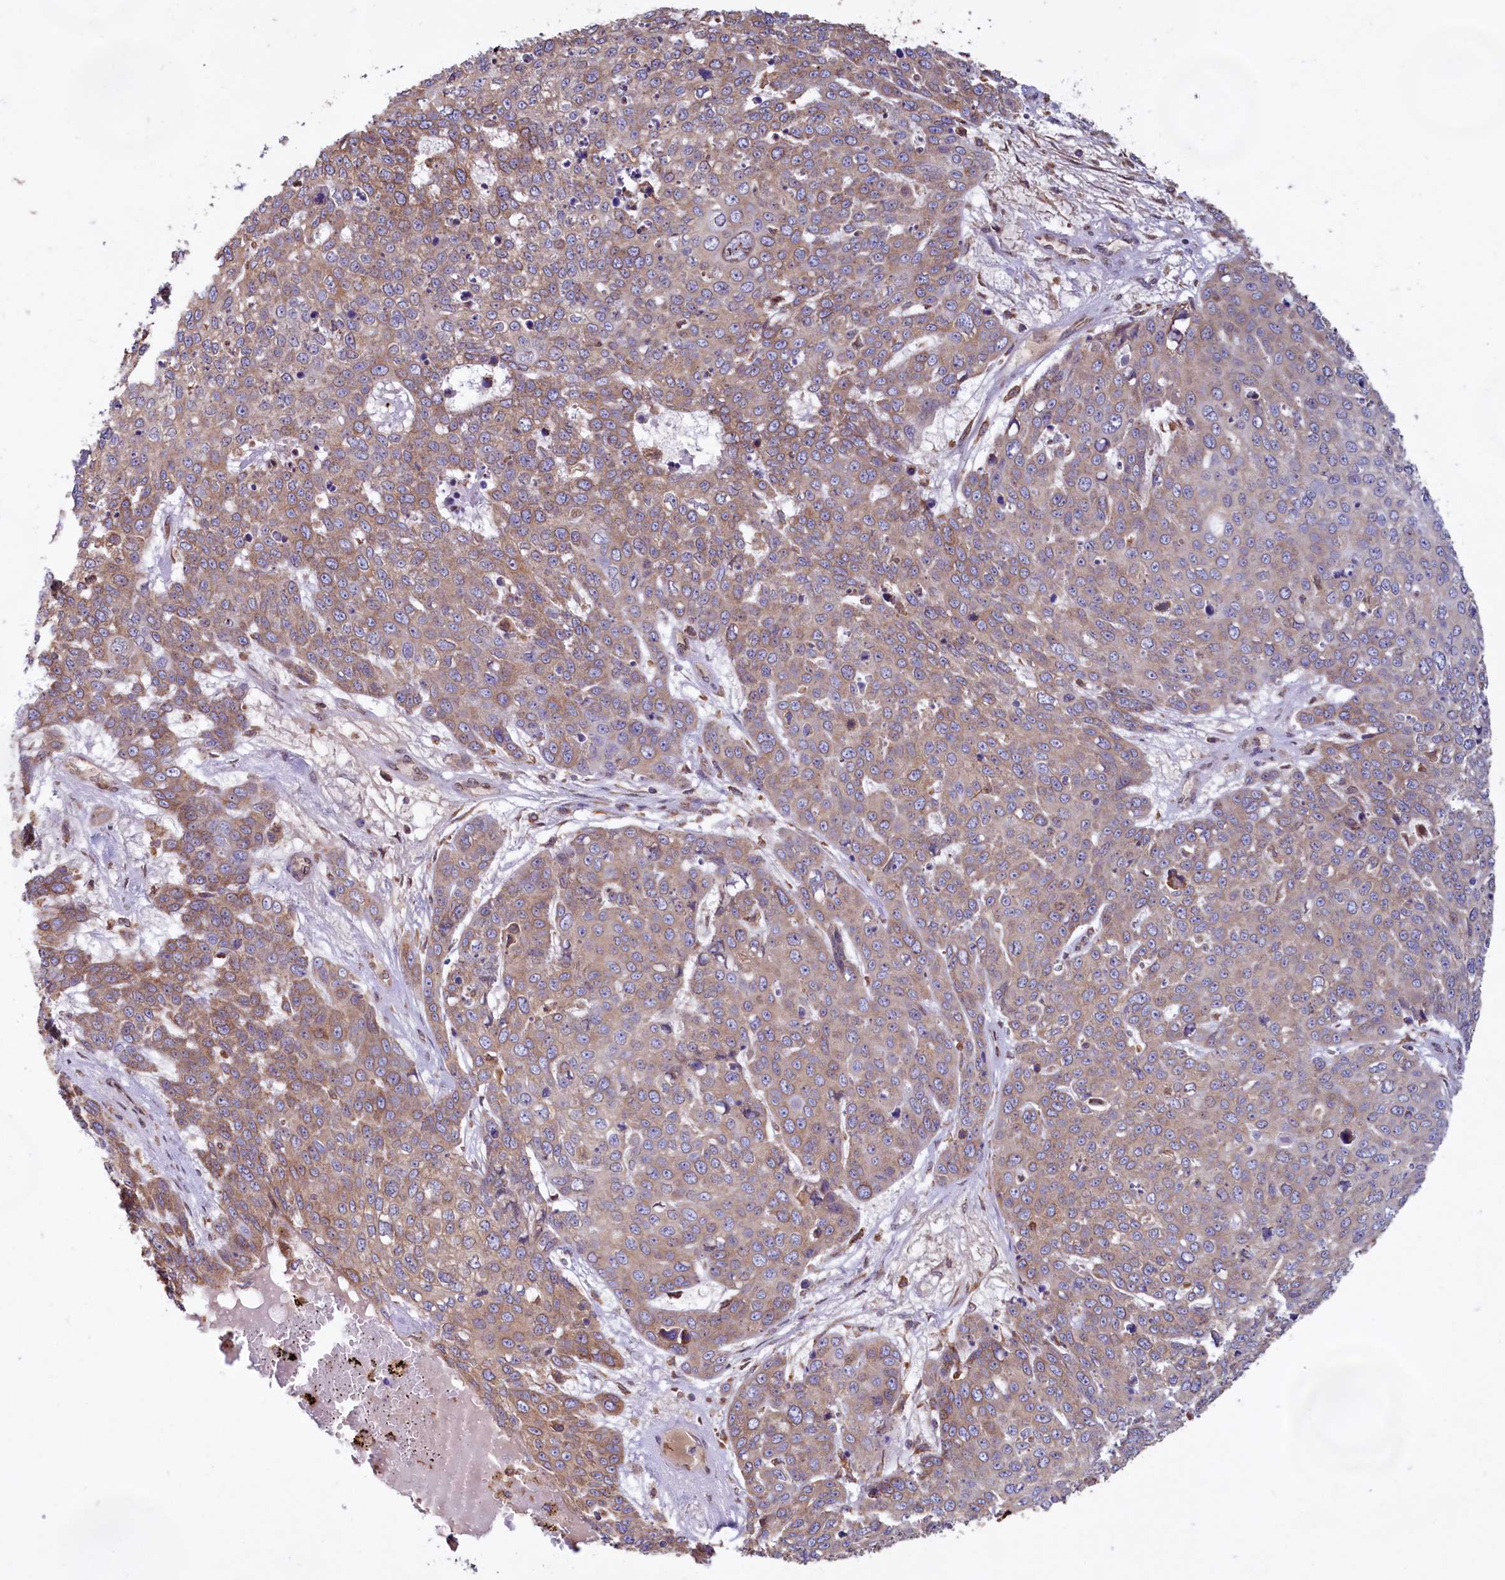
{"staining": {"intensity": "moderate", "quantity": ">75%", "location": "cytoplasmic/membranous"}, "tissue": "skin cancer", "cell_type": "Tumor cells", "image_type": "cancer", "snomed": [{"axis": "morphology", "description": "Squamous cell carcinoma, NOS"}, {"axis": "topography", "description": "Skin"}], "caption": "Brown immunohistochemical staining in human squamous cell carcinoma (skin) exhibits moderate cytoplasmic/membranous expression in about >75% of tumor cells.", "gene": "TBC1D19", "patient": {"sex": "male", "age": 71}}